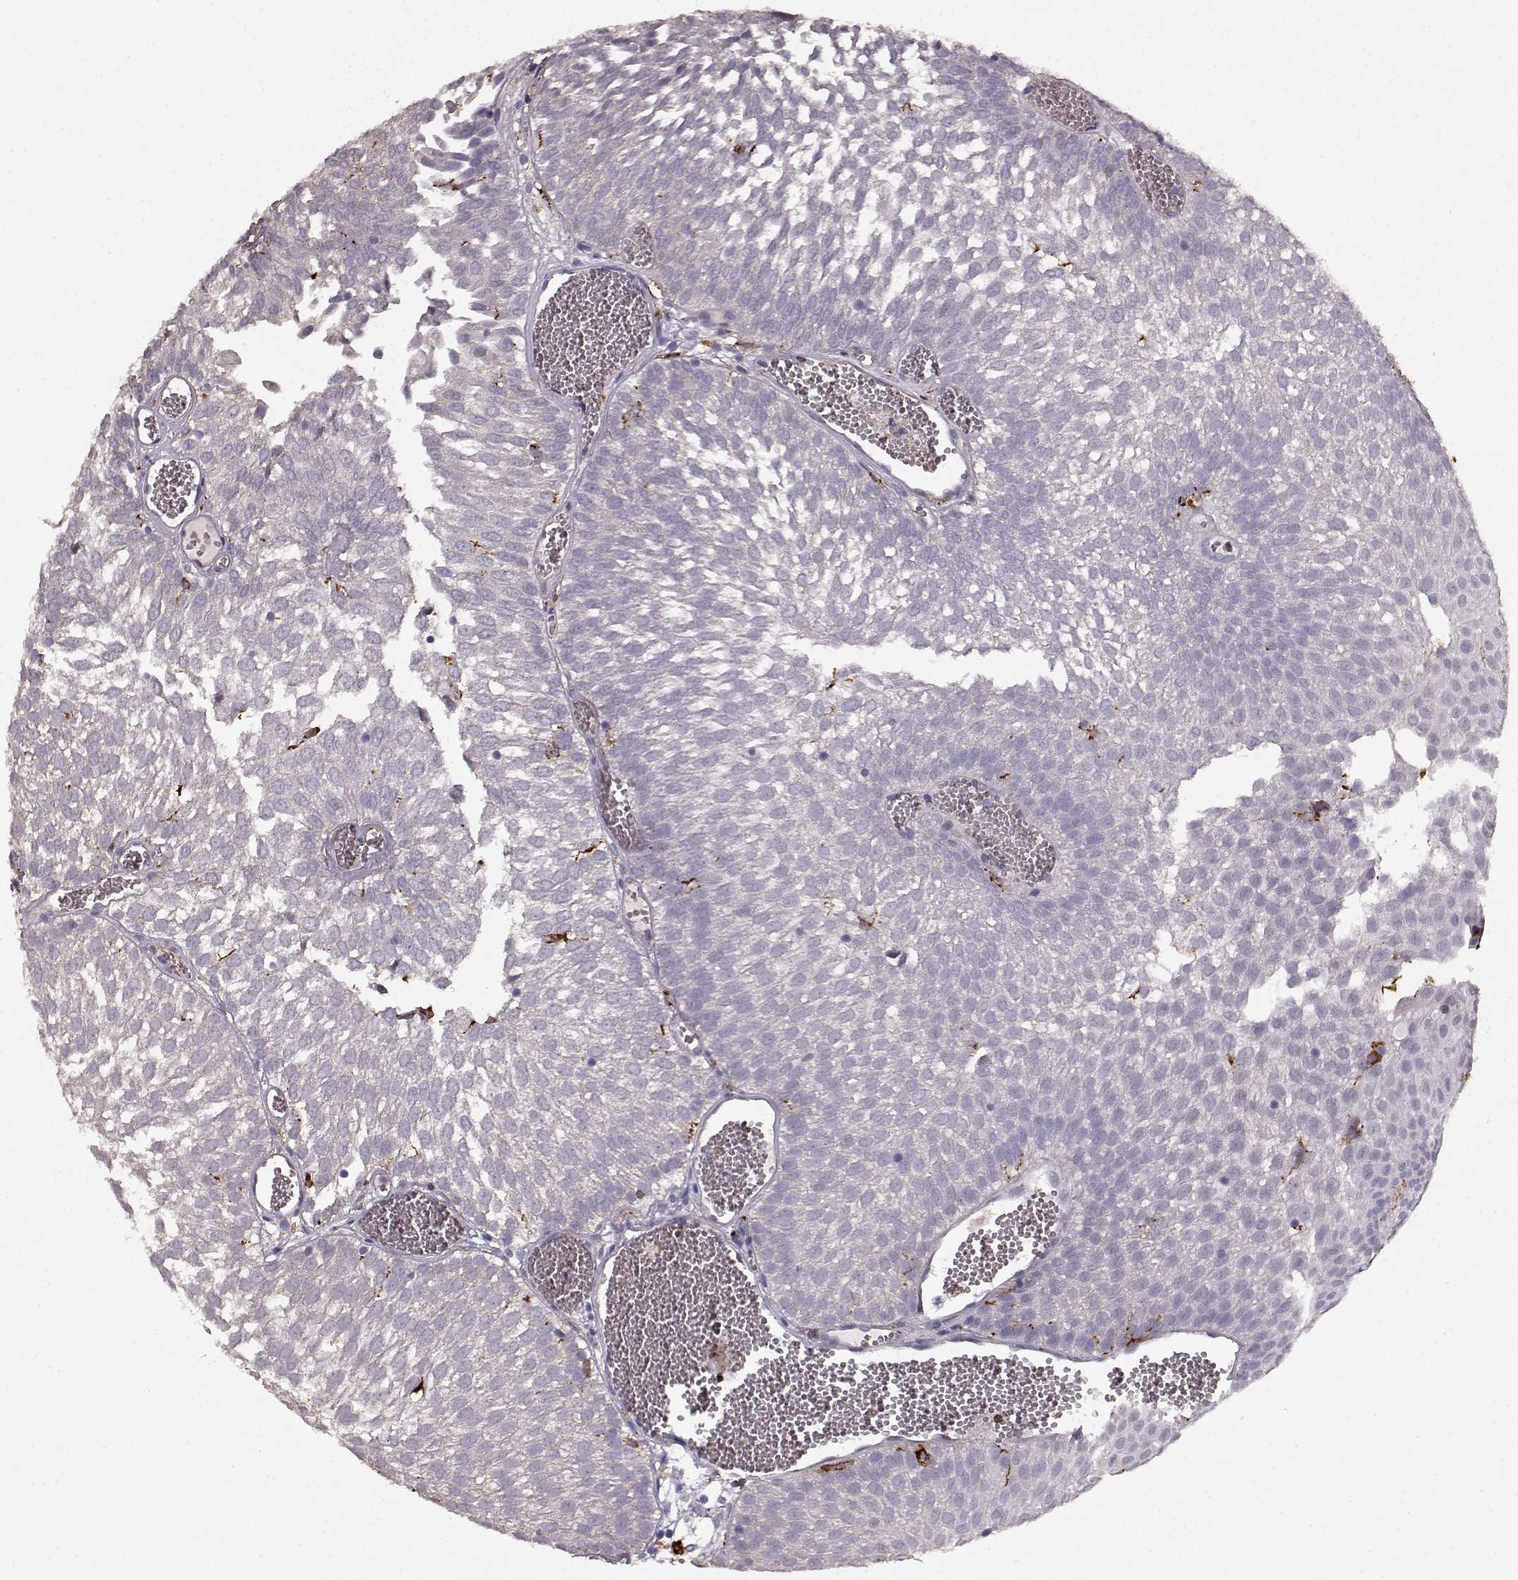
{"staining": {"intensity": "negative", "quantity": "none", "location": "none"}, "tissue": "urothelial cancer", "cell_type": "Tumor cells", "image_type": "cancer", "snomed": [{"axis": "morphology", "description": "Urothelial carcinoma, Low grade"}, {"axis": "topography", "description": "Urinary bladder"}], "caption": "An immunohistochemistry (IHC) histopathology image of urothelial cancer is shown. There is no staining in tumor cells of urothelial cancer. Nuclei are stained in blue.", "gene": "CCNF", "patient": {"sex": "male", "age": 52}}